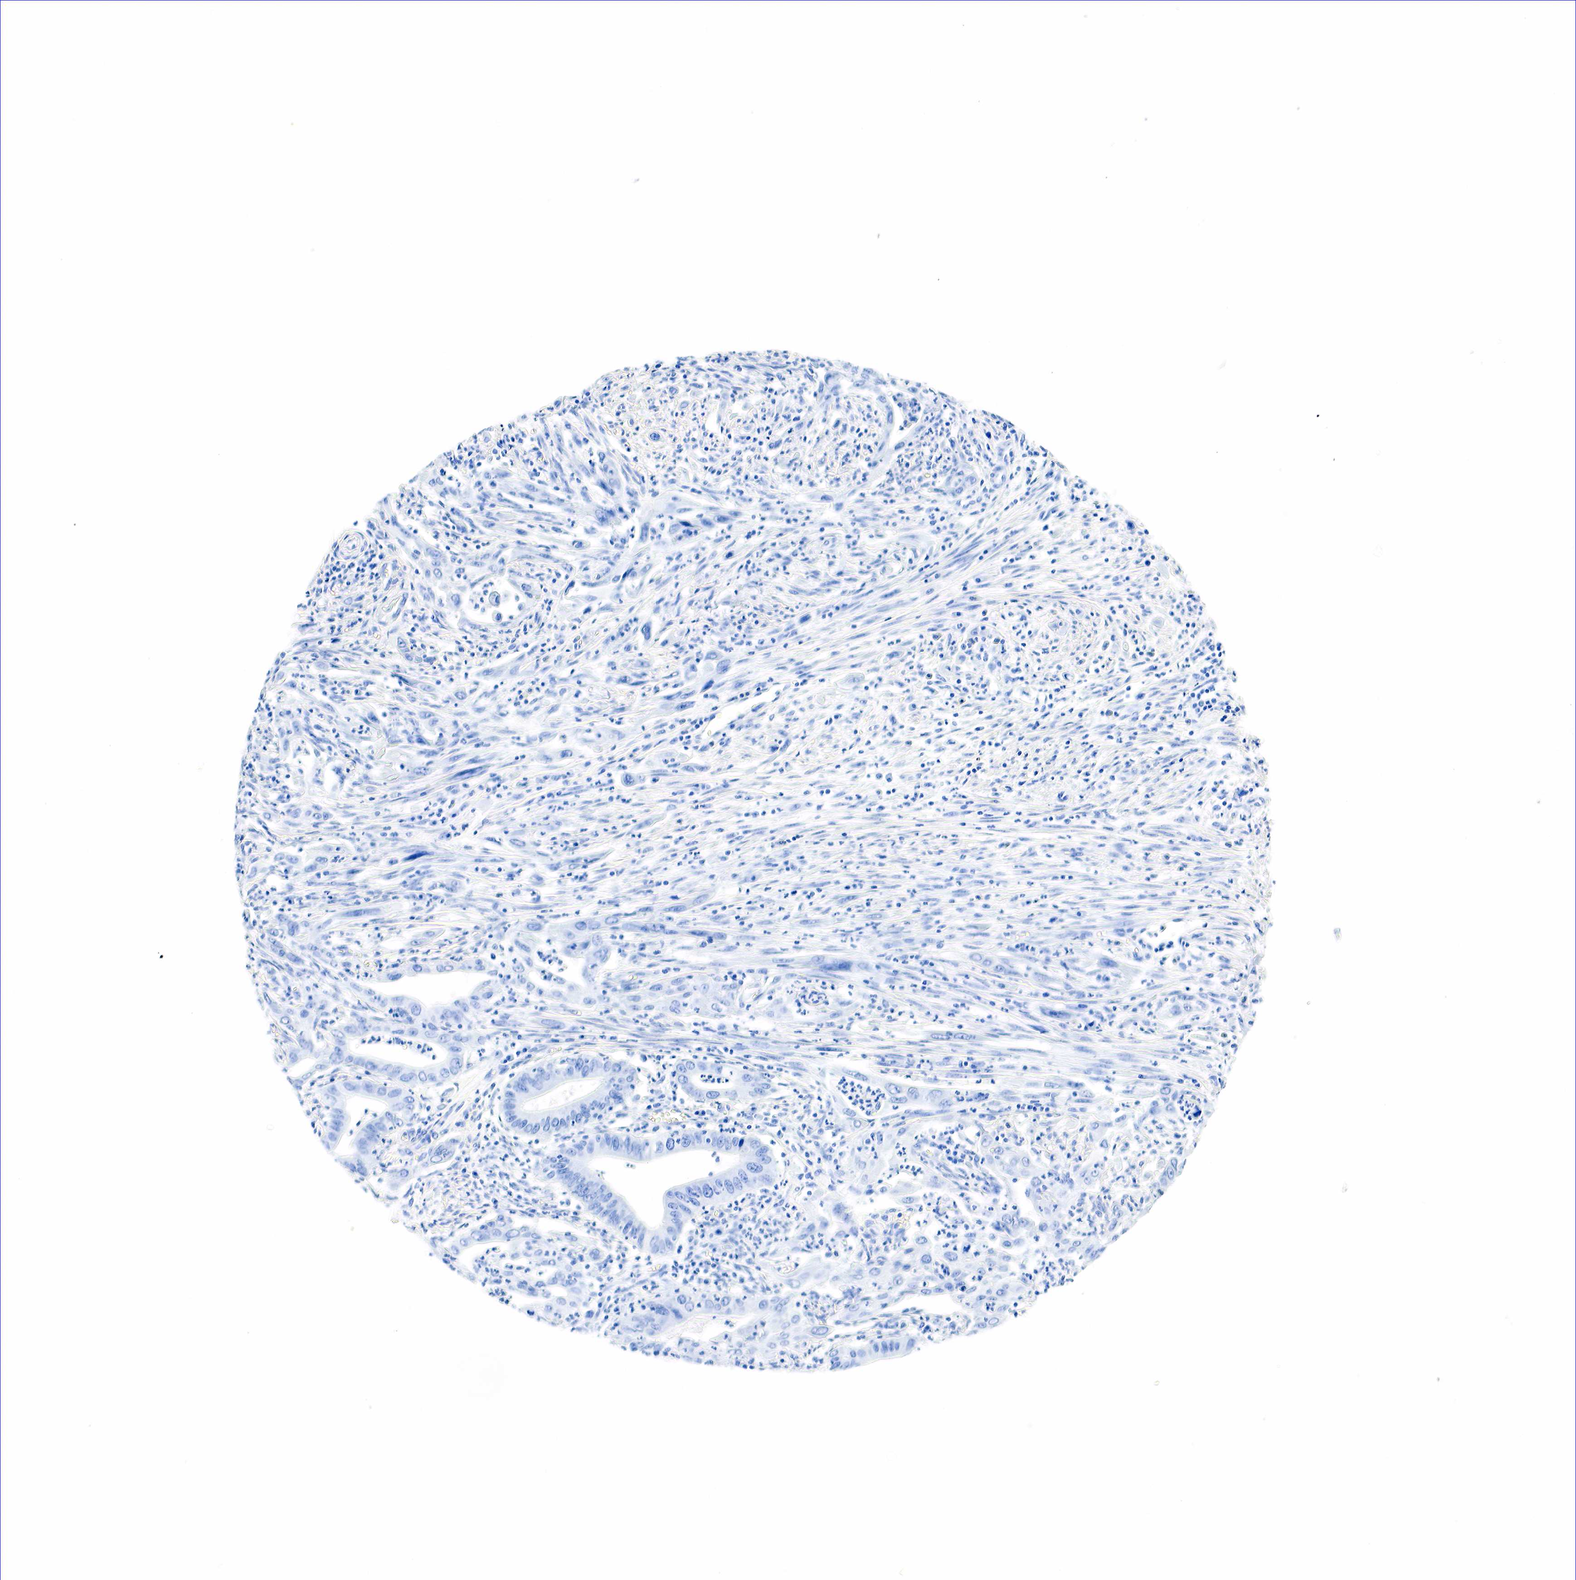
{"staining": {"intensity": "negative", "quantity": "none", "location": "none"}, "tissue": "cervical cancer", "cell_type": "Tumor cells", "image_type": "cancer", "snomed": [{"axis": "morphology", "description": "Normal tissue, NOS"}, {"axis": "morphology", "description": "Adenocarcinoma, NOS"}, {"axis": "topography", "description": "Cervix"}], "caption": "A histopathology image of human cervical cancer is negative for staining in tumor cells. The staining was performed using DAB to visualize the protein expression in brown, while the nuclei were stained in blue with hematoxylin (Magnification: 20x).", "gene": "ACP3", "patient": {"sex": "female", "age": 34}}